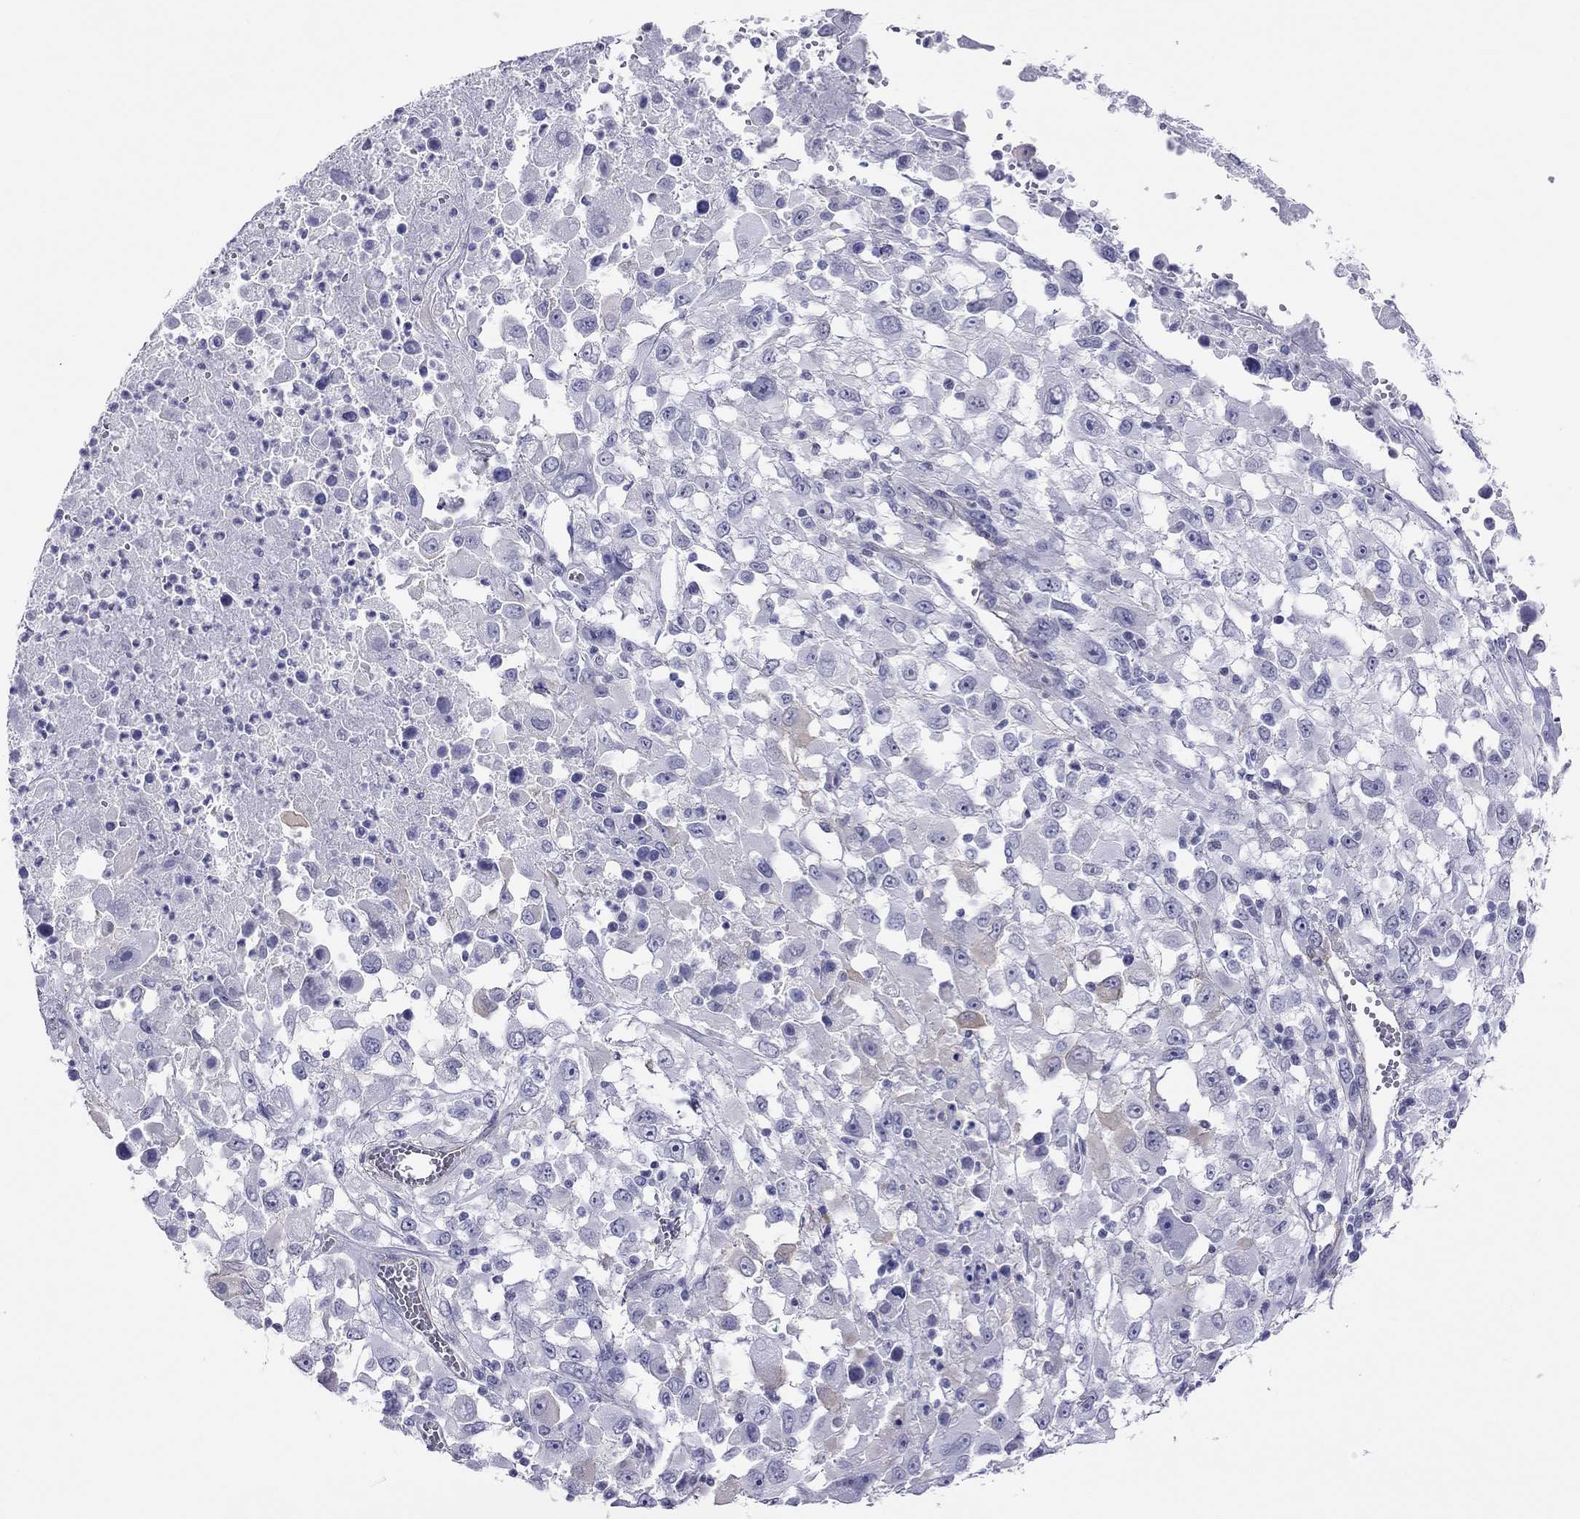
{"staining": {"intensity": "moderate", "quantity": "<25%", "location": "cytoplasmic/membranous"}, "tissue": "melanoma", "cell_type": "Tumor cells", "image_type": "cancer", "snomed": [{"axis": "morphology", "description": "Malignant melanoma, Metastatic site"}, {"axis": "topography", "description": "Soft tissue"}], "caption": "Immunohistochemical staining of malignant melanoma (metastatic site) demonstrates low levels of moderate cytoplasmic/membranous staining in about <25% of tumor cells. (brown staining indicates protein expression, while blue staining denotes nuclei).", "gene": "MYMX", "patient": {"sex": "male", "age": 50}}